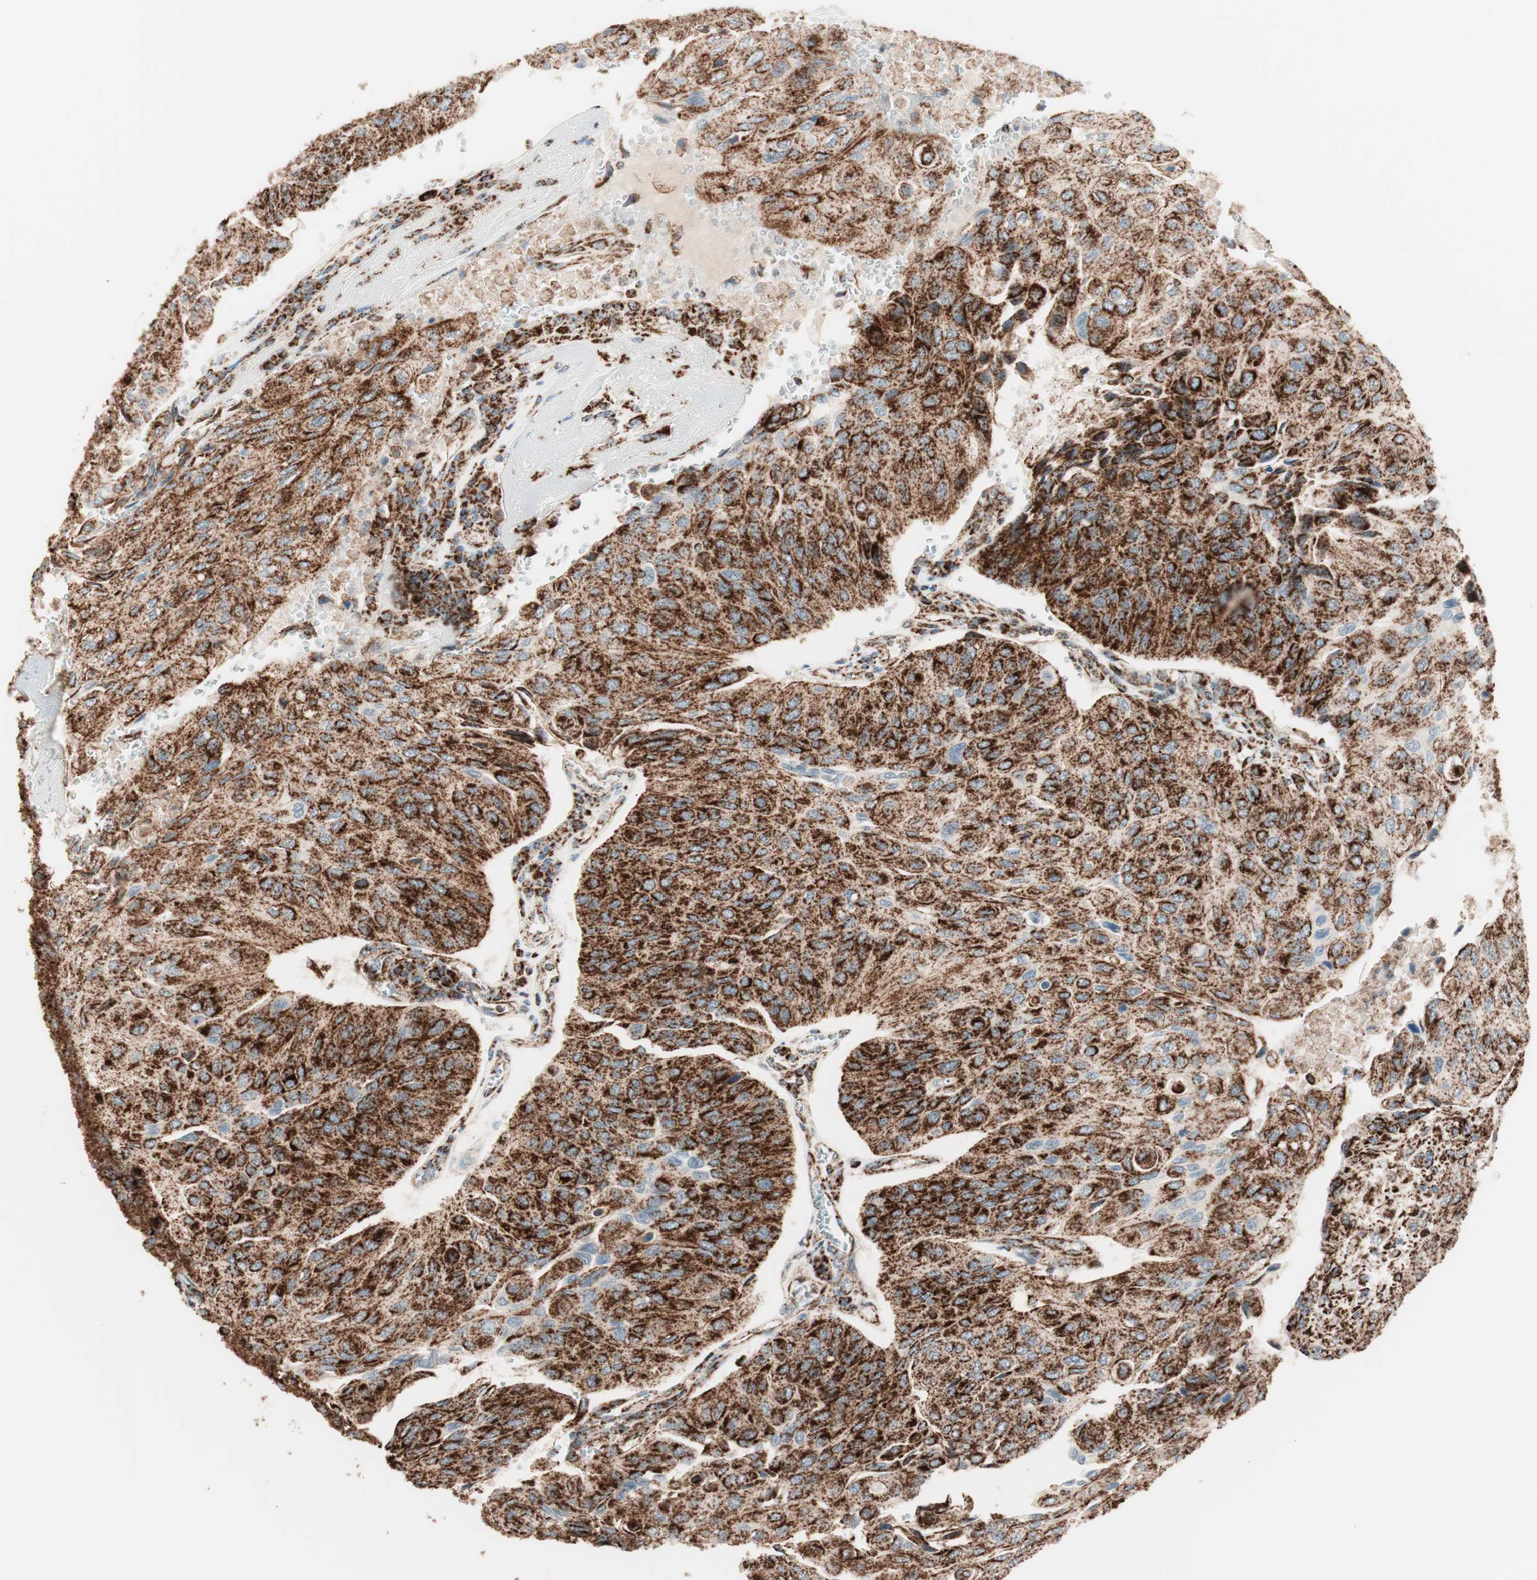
{"staining": {"intensity": "strong", "quantity": ">75%", "location": "cytoplasmic/membranous"}, "tissue": "urothelial cancer", "cell_type": "Tumor cells", "image_type": "cancer", "snomed": [{"axis": "morphology", "description": "Urothelial carcinoma, High grade"}, {"axis": "topography", "description": "Urinary bladder"}], "caption": "The histopathology image displays staining of urothelial cancer, revealing strong cytoplasmic/membranous protein expression (brown color) within tumor cells.", "gene": "TOMM22", "patient": {"sex": "male", "age": 66}}